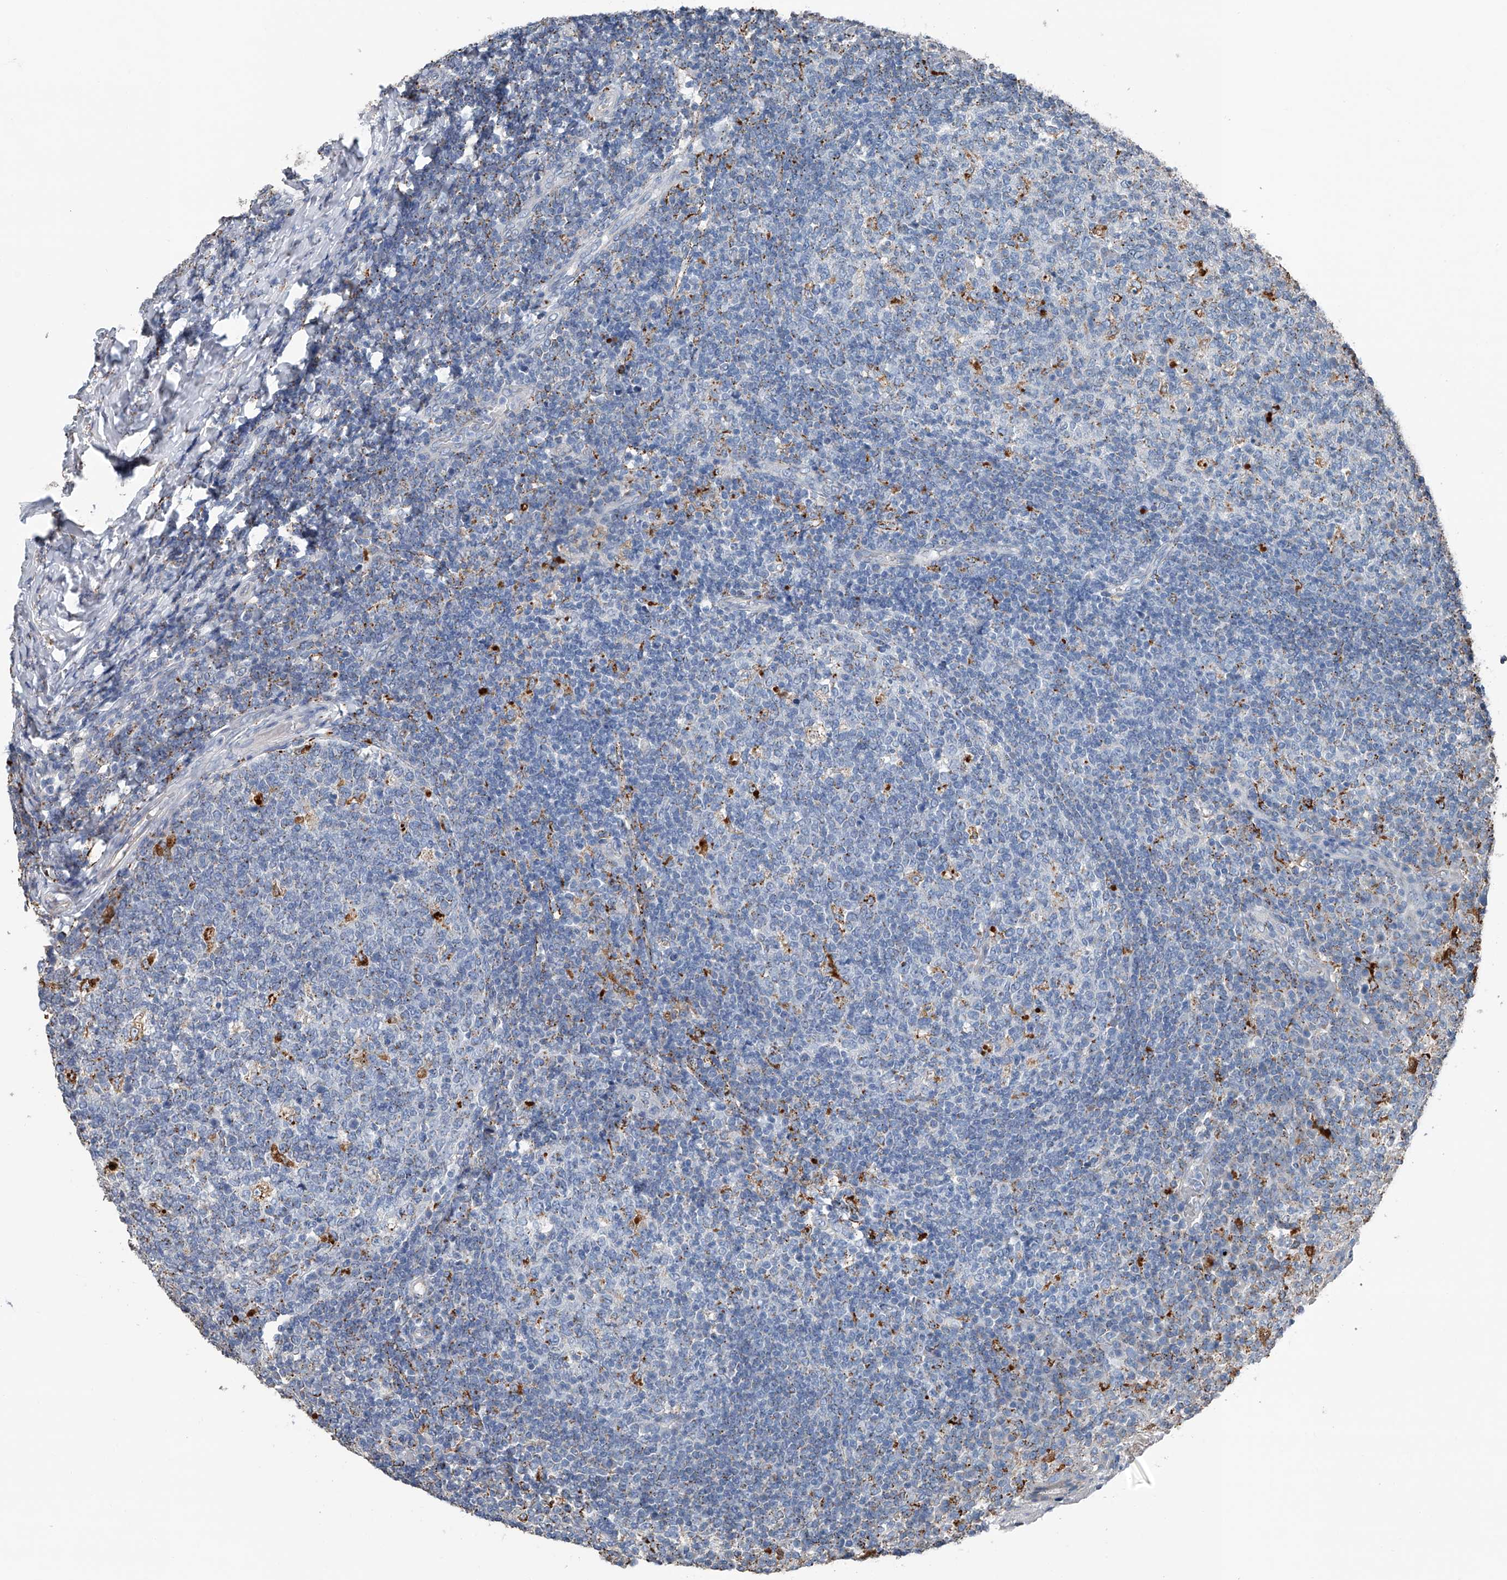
{"staining": {"intensity": "moderate", "quantity": "<25%", "location": "cytoplasmic/membranous"}, "tissue": "tonsil", "cell_type": "Germinal center cells", "image_type": "normal", "snomed": [{"axis": "morphology", "description": "Normal tissue, NOS"}, {"axis": "topography", "description": "Tonsil"}], "caption": "Immunohistochemical staining of unremarkable tonsil exhibits moderate cytoplasmic/membranous protein positivity in about <25% of germinal center cells.", "gene": "ZNF772", "patient": {"sex": "female", "age": 19}}